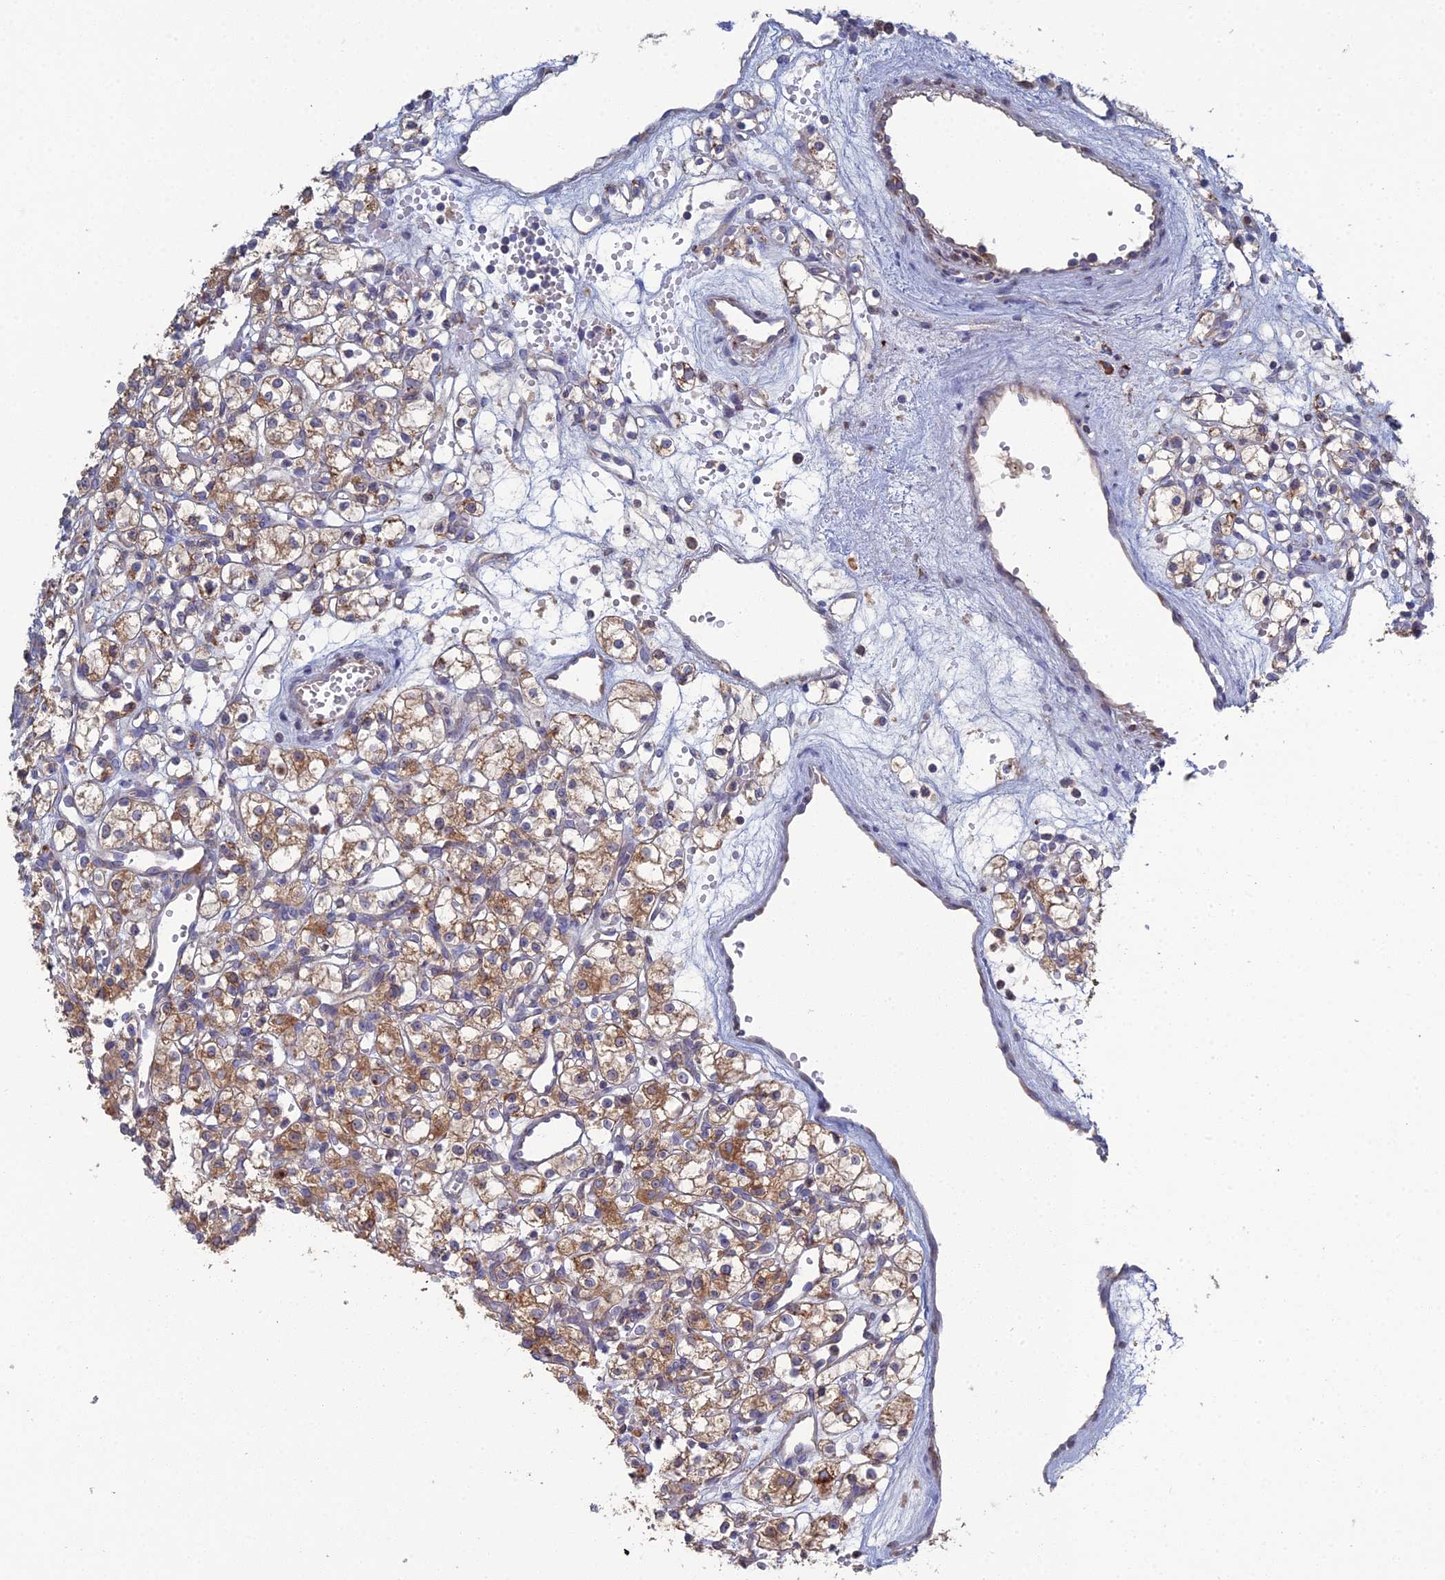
{"staining": {"intensity": "moderate", "quantity": ">75%", "location": "cytoplasmic/membranous"}, "tissue": "renal cancer", "cell_type": "Tumor cells", "image_type": "cancer", "snomed": [{"axis": "morphology", "description": "Adenocarcinoma, NOS"}, {"axis": "topography", "description": "Kidney"}], "caption": "Immunohistochemistry (IHC) staining of adenocarcinoma (renal), which demonstrates medium levels of moderate cytoplasmic/membranous expression in approximately >75% of tumor cells indicating moderate cytoplasmic/membranous protein staining. The staining was performed using DAB (3,3'-diaminobenzidine) (brown) for protein detection and nuclei were counterstained in hematoxylin (blue).", "gene": "TRAPPC6A", "patient": {"sex": "female", "age": 59}}